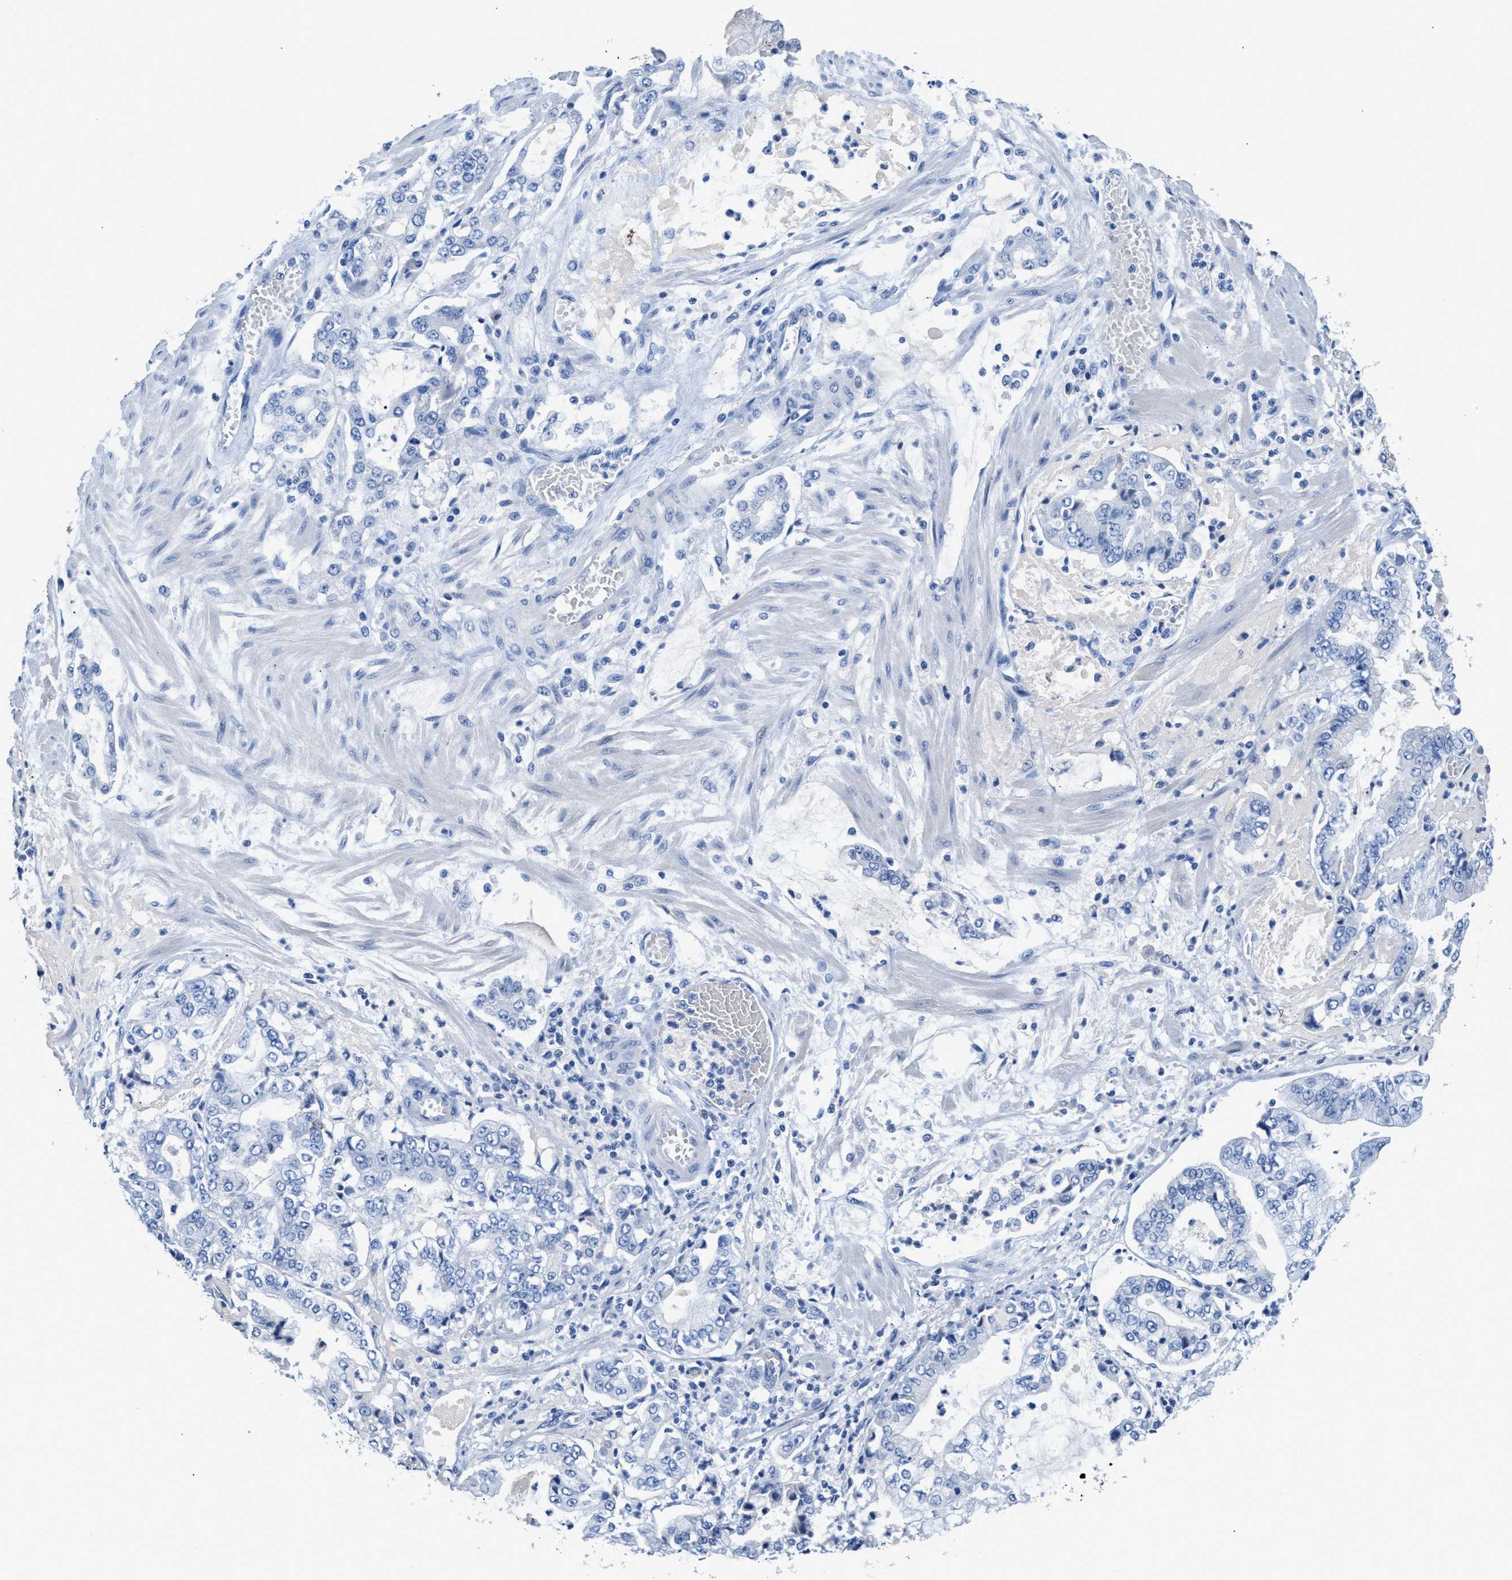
{"staining": {"intensity": "negative", "quantity": "none", "location": "none"}, "tissue": "stomach cancer", "cell_type": "Tumor cells", "image_type": "cancer", "snomed": [{"axis": "morphology", "description": "Adenocarcinoma, NOS"}, {"axis": "topography", "description": "Stomach"}], "caption": "Immunohistochemistry (IHC) histopathology image of neoplastic tissue: human adenocarcinoma (stomach) stained with DAB (3,3'-diaminobenzidine) shows no significant protein expression in tumor cells.", "gene": "SLFN13", "patient": {"sex": "male", "age": 76}}